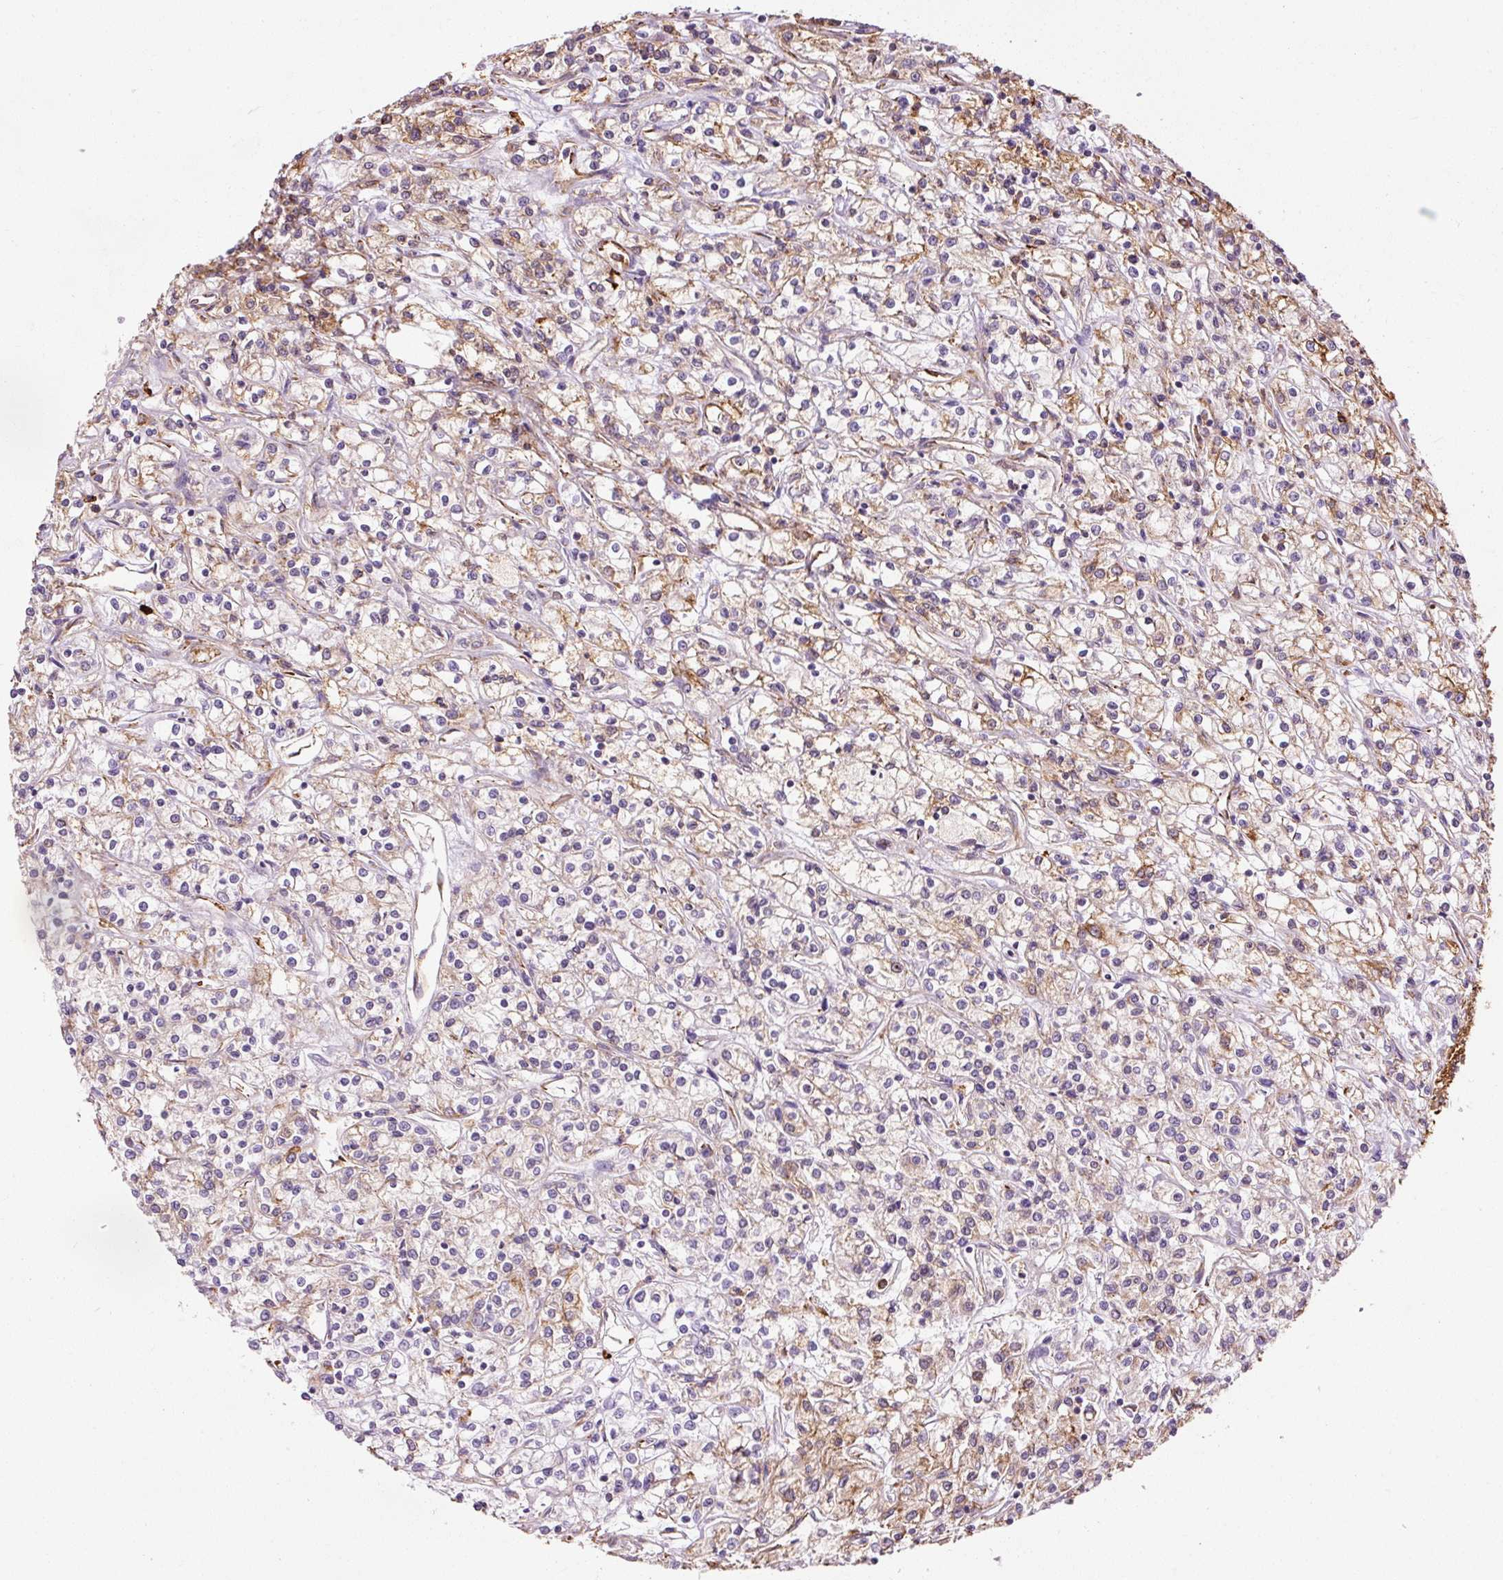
{"staining": {"intensity": "moderate", "quantity": "<25%", "location": "cytoplasmic/membranous"}, "tissue": "renal cancer", "cell_type": "Tumor cells", "image_type": "cancer", "snomed": [{"axis": "morphology", "description": "Adenocarcinoma, NOS"}, {"axis": "topography", "description": "Kidney"}], "caption": "This photomicrograph exhibits immunohistochemistry (IHC) staining of renal adenocarcinoma, with low moderate cytoplasmic/membranous staining in approximately <25% of tumor cells.", "gene": "KLC1", "patient": {"sex": "female", "age": 59}}